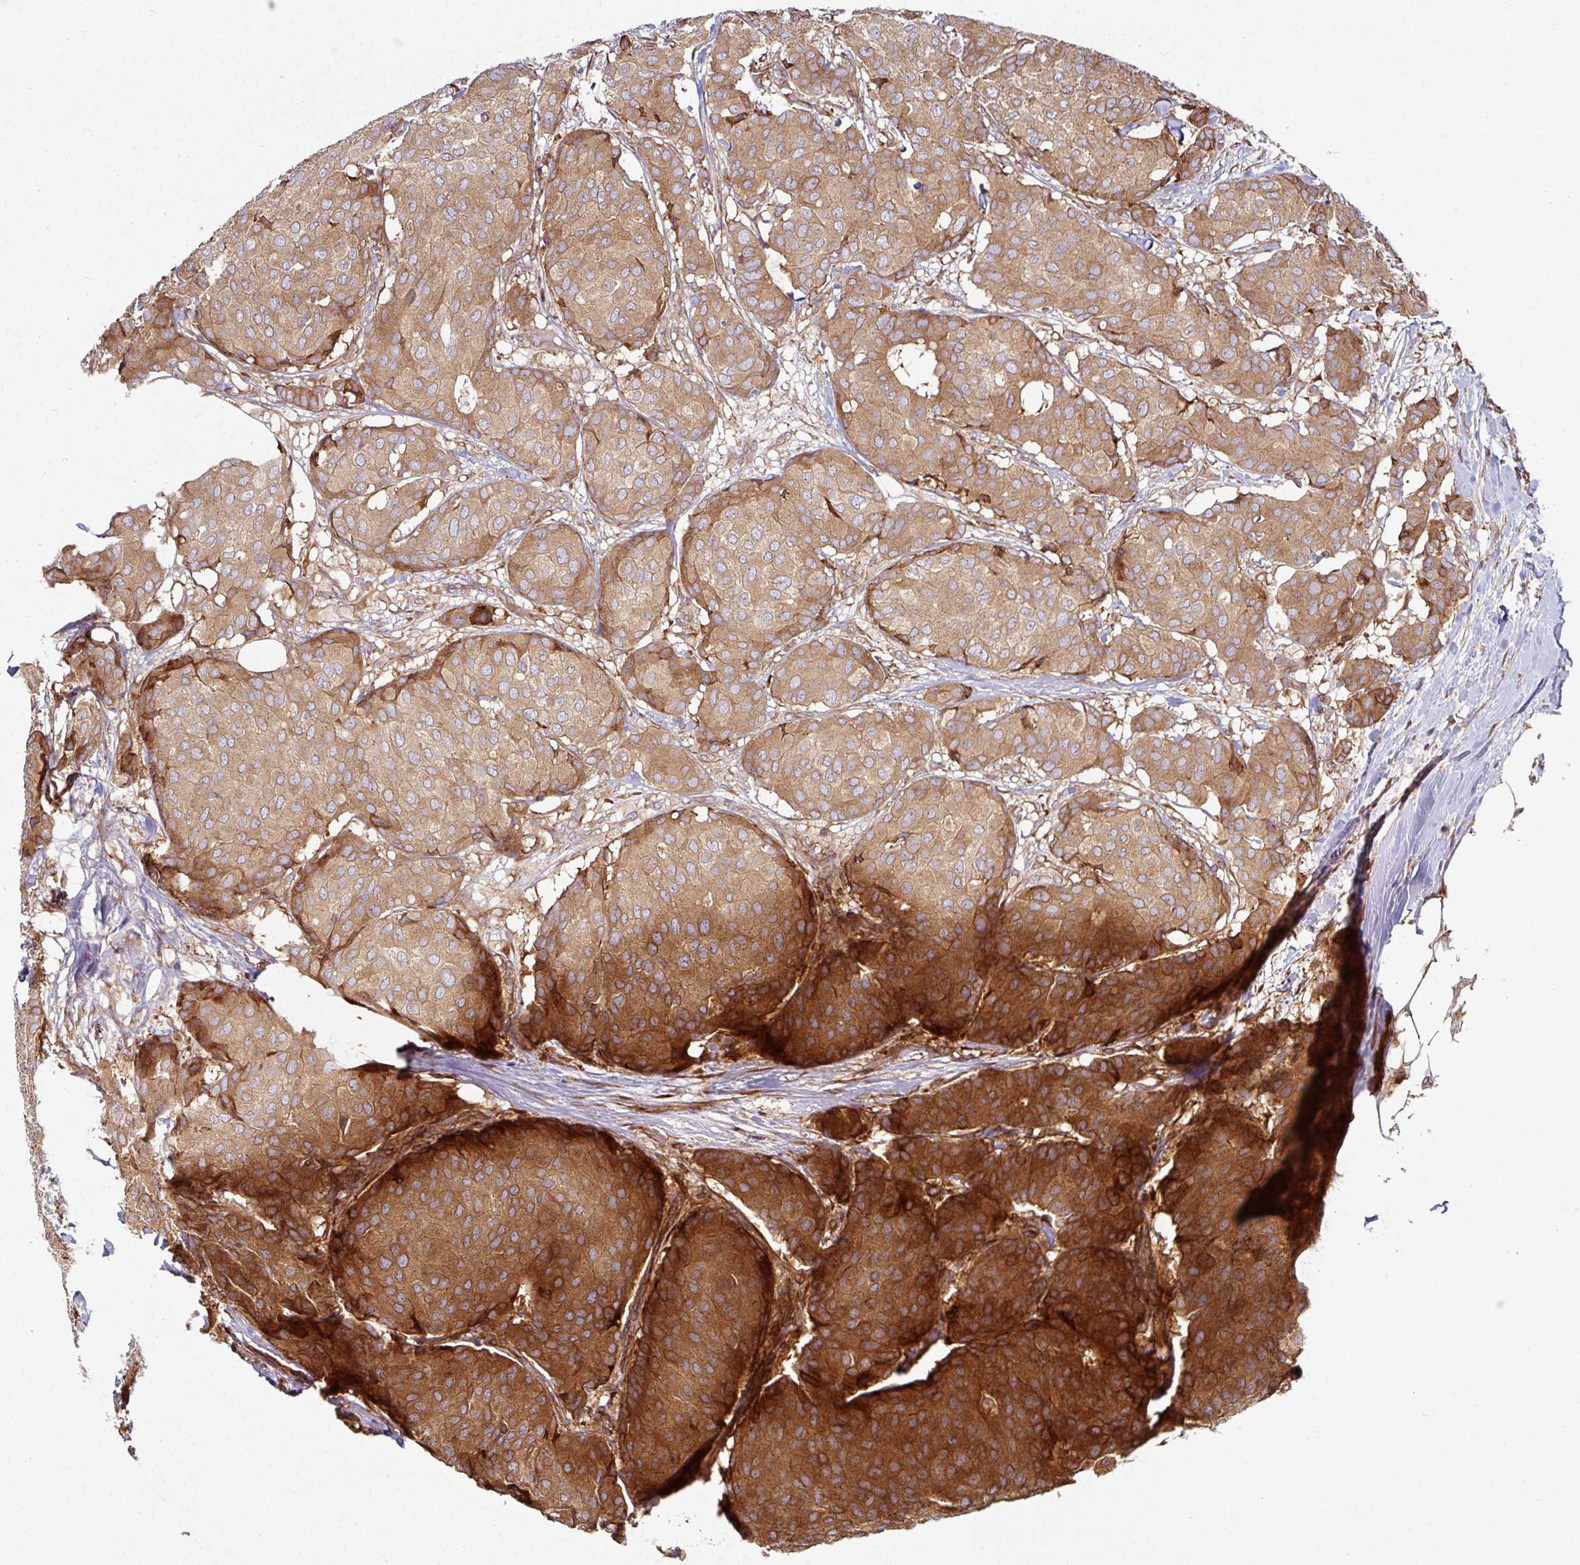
{"staining": {"intensity": "moderate", "quantity": ">75%", "location": "cytoplasmic/membranous"}, "tissue": "breast cancer", "cell_type": "Tumor cells", "image_type": "cancer", "snomed": [{"axis": "morphology", "description": "Duct carcinoma"}, {"axis": "topography", "description": "Breast"}], "caption": "Protein analysis of breast intraductal carcinoma tissue shows moderate cytoplasmic/membranous expression in approximately >75% of tumor cells.", "gene": "RAB5A", "patient": {"sex": "female", "age": 75}}